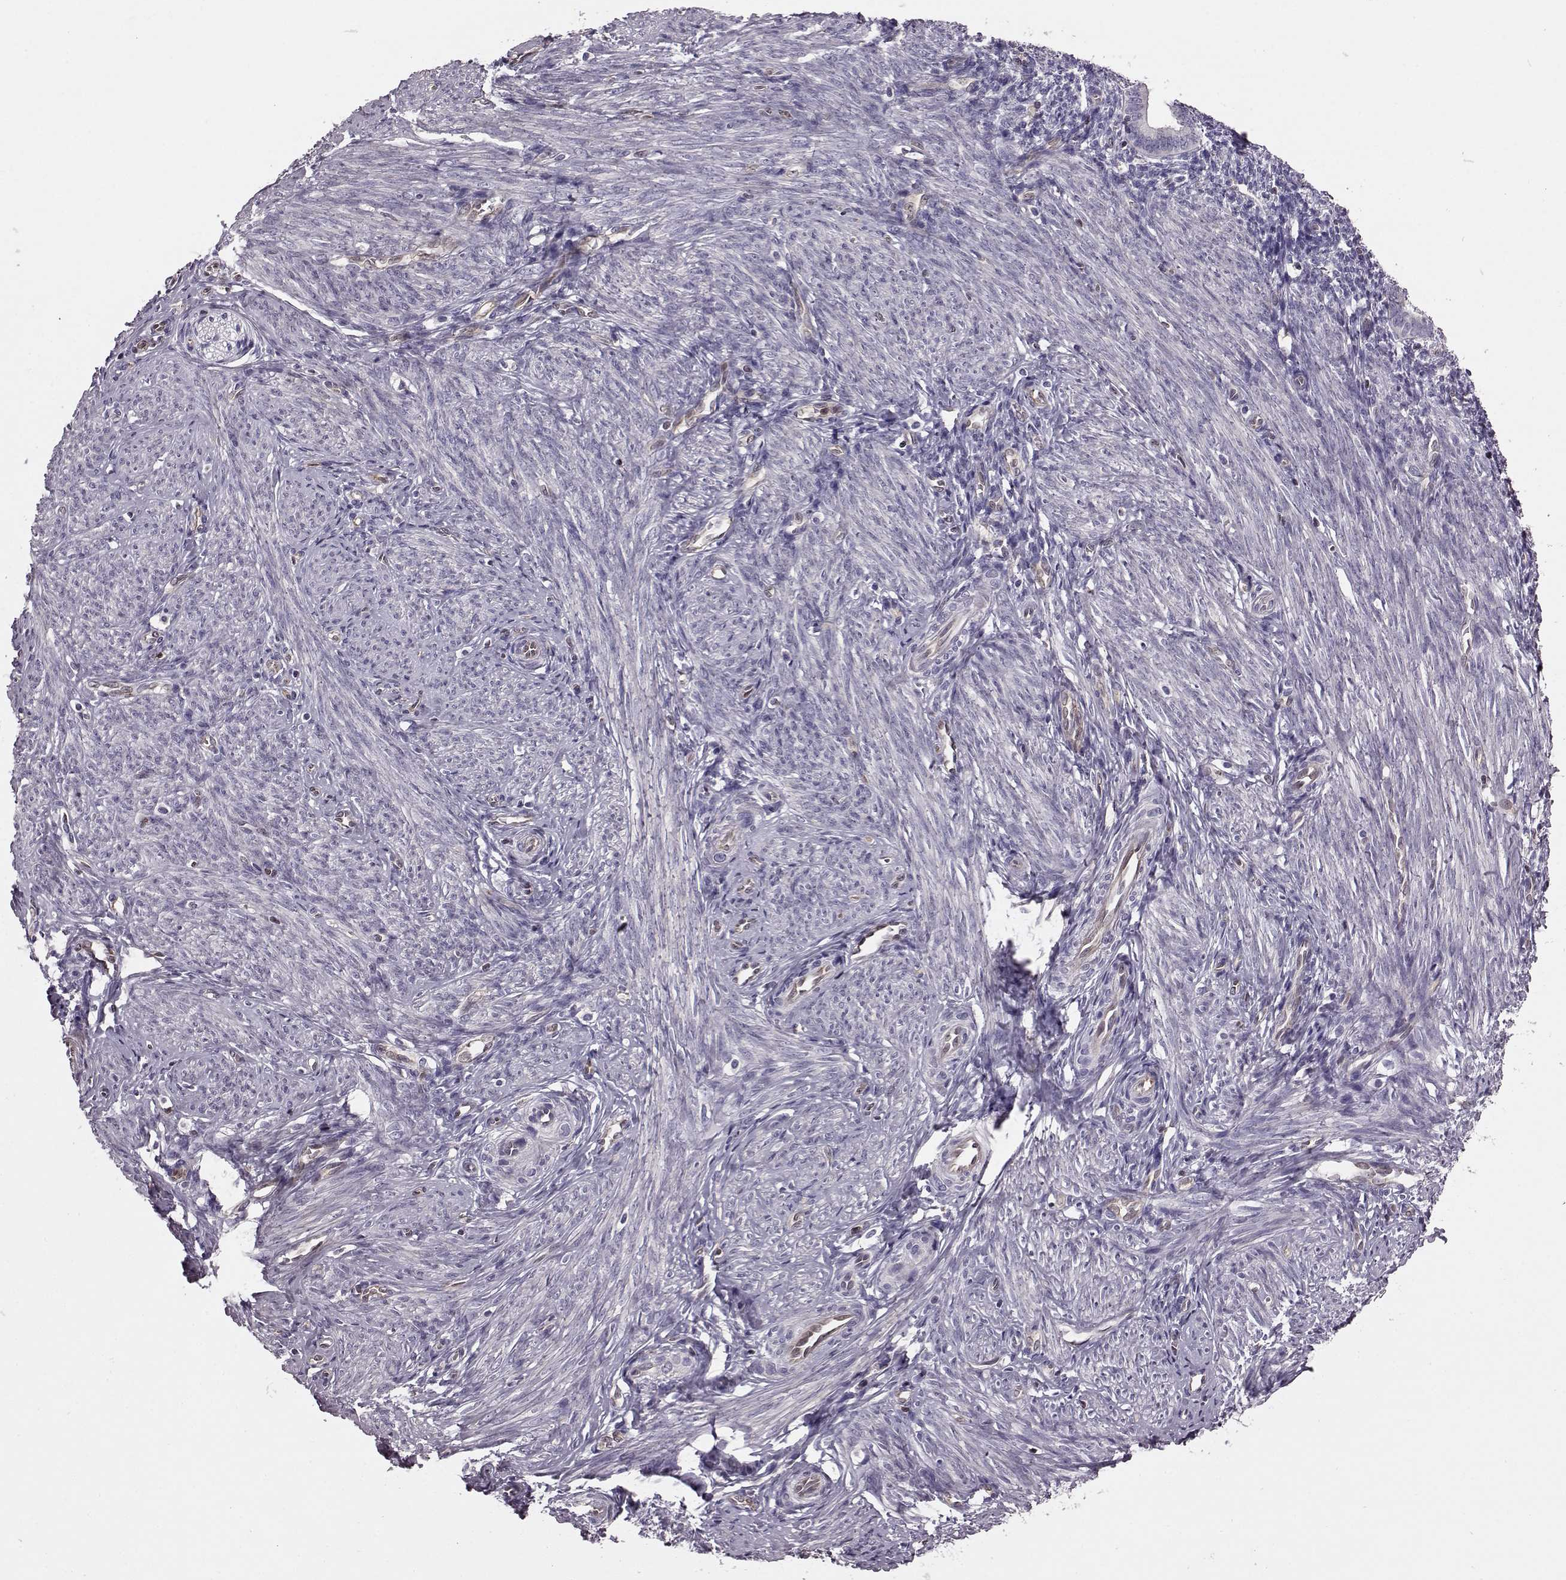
{"staining": {"intensity": "negative", "quantity": "none", "location": "none"}, "tissue": "endometrium", "cell_type": "Cells in endometrial stroma", "image_type": "normal", "snomed": [{"axis": "morphology", "description": "Normal tissue, NOS"}, {"axis": "topography", "description": "Endometrium"}], "caption": "Protein analysis of unremarkable endometrium displays no significant expression in cells in endometrial stroma.", "gene": "CDC42SE1", "patient": {"sex": "female", "age": 40}}